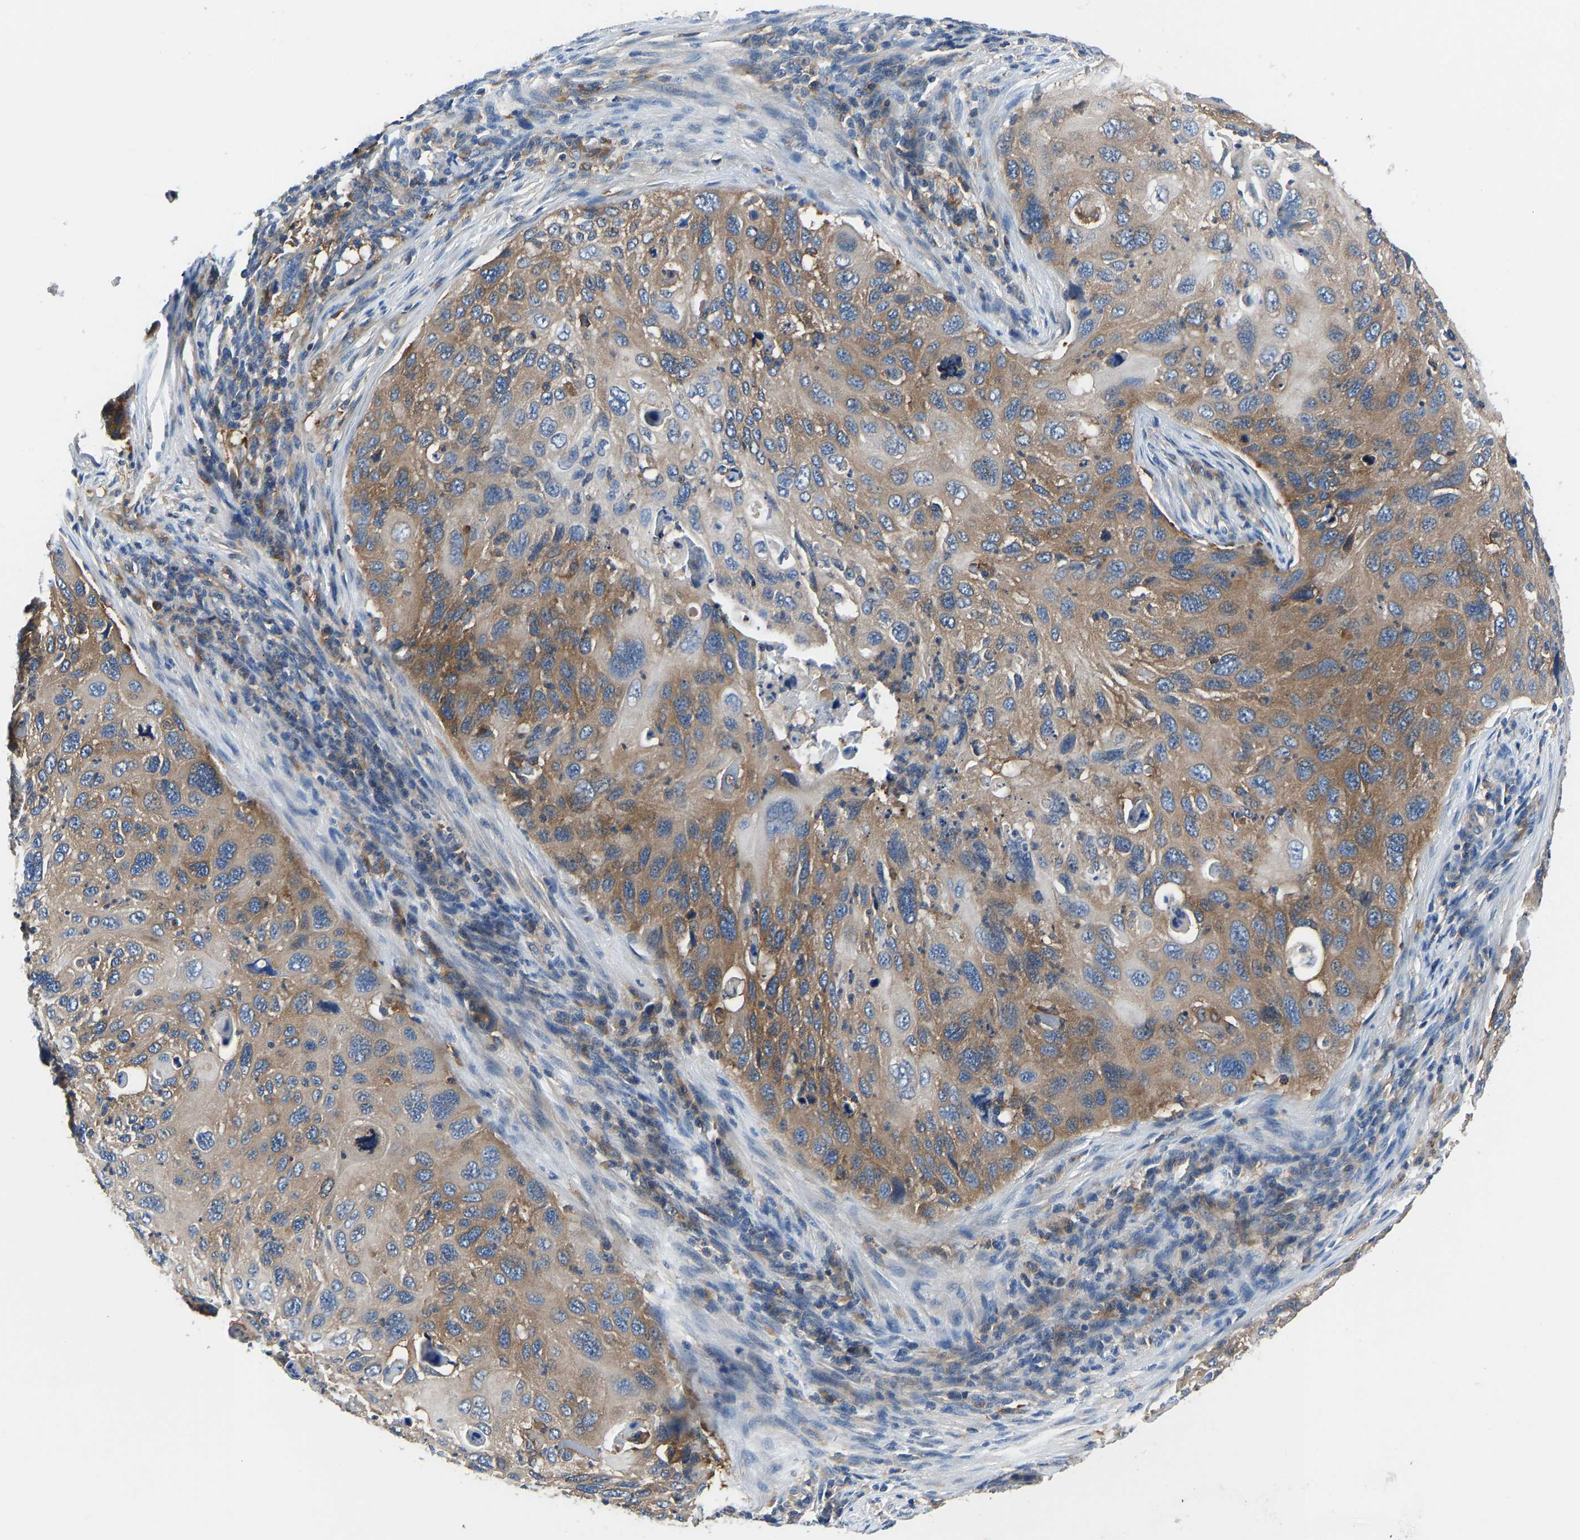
{"staining": {"intensity": "moderate", "quantity": ">75%", "location": "cytoplasmic/membranous"}, "tissue": "cervical cancer", "cell_type": "Tumor cells", "image_type": "cancer", "snomed": [{"axis": "morphology", "description": "Squamous cell carcinoma, NOS"}, {"axis": "topography", "description": "Cervix"}], "caption": "Tumor cells show medium levels of moderate cytoplasmic/membranous positivity in about >75% of cells in cervical squamous cell carcinoma.", "gene": "PRKAR1A", "patient": {"sex": "female", "age": 70}}